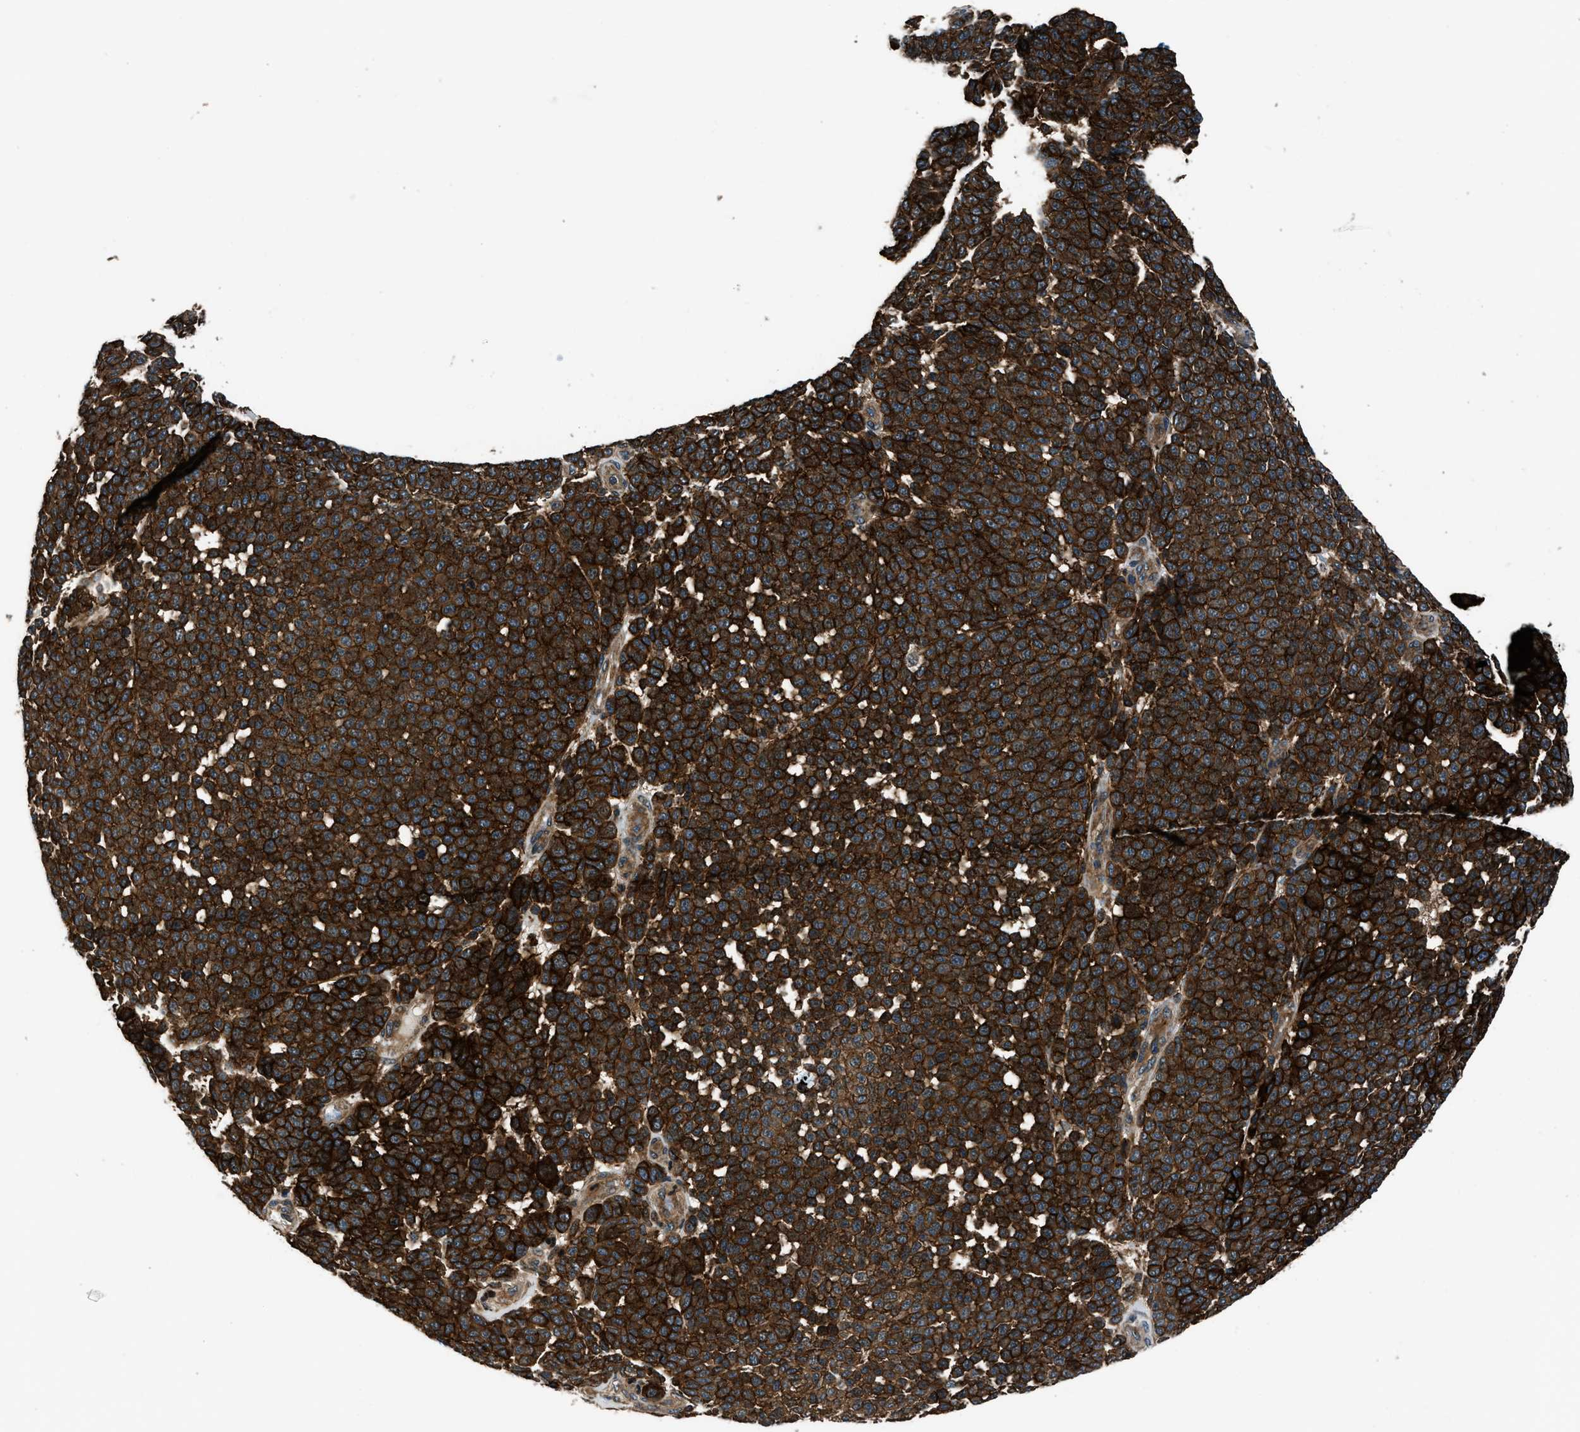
{"staining": {"intensity": "strong", "quantity": ">75%", "location": "cytoplasmic/membranous"}, "tissue": "melanoma", "cell_type": "Tumor cells", "image_type": "cancer", "snomed": [{"axis": "morphology", "description": "Malignant melanoma, NOS"}, {"axis": "topography", "description": "Skin"}], "caption": "Strong cytoplasmic/membranous staining for a protein is present in approximately >75% of tumor cells of melanoma using immunohistochemistry.", "gene": "ARHGEF11", "patient": {"sex": "male", "age": 59}}